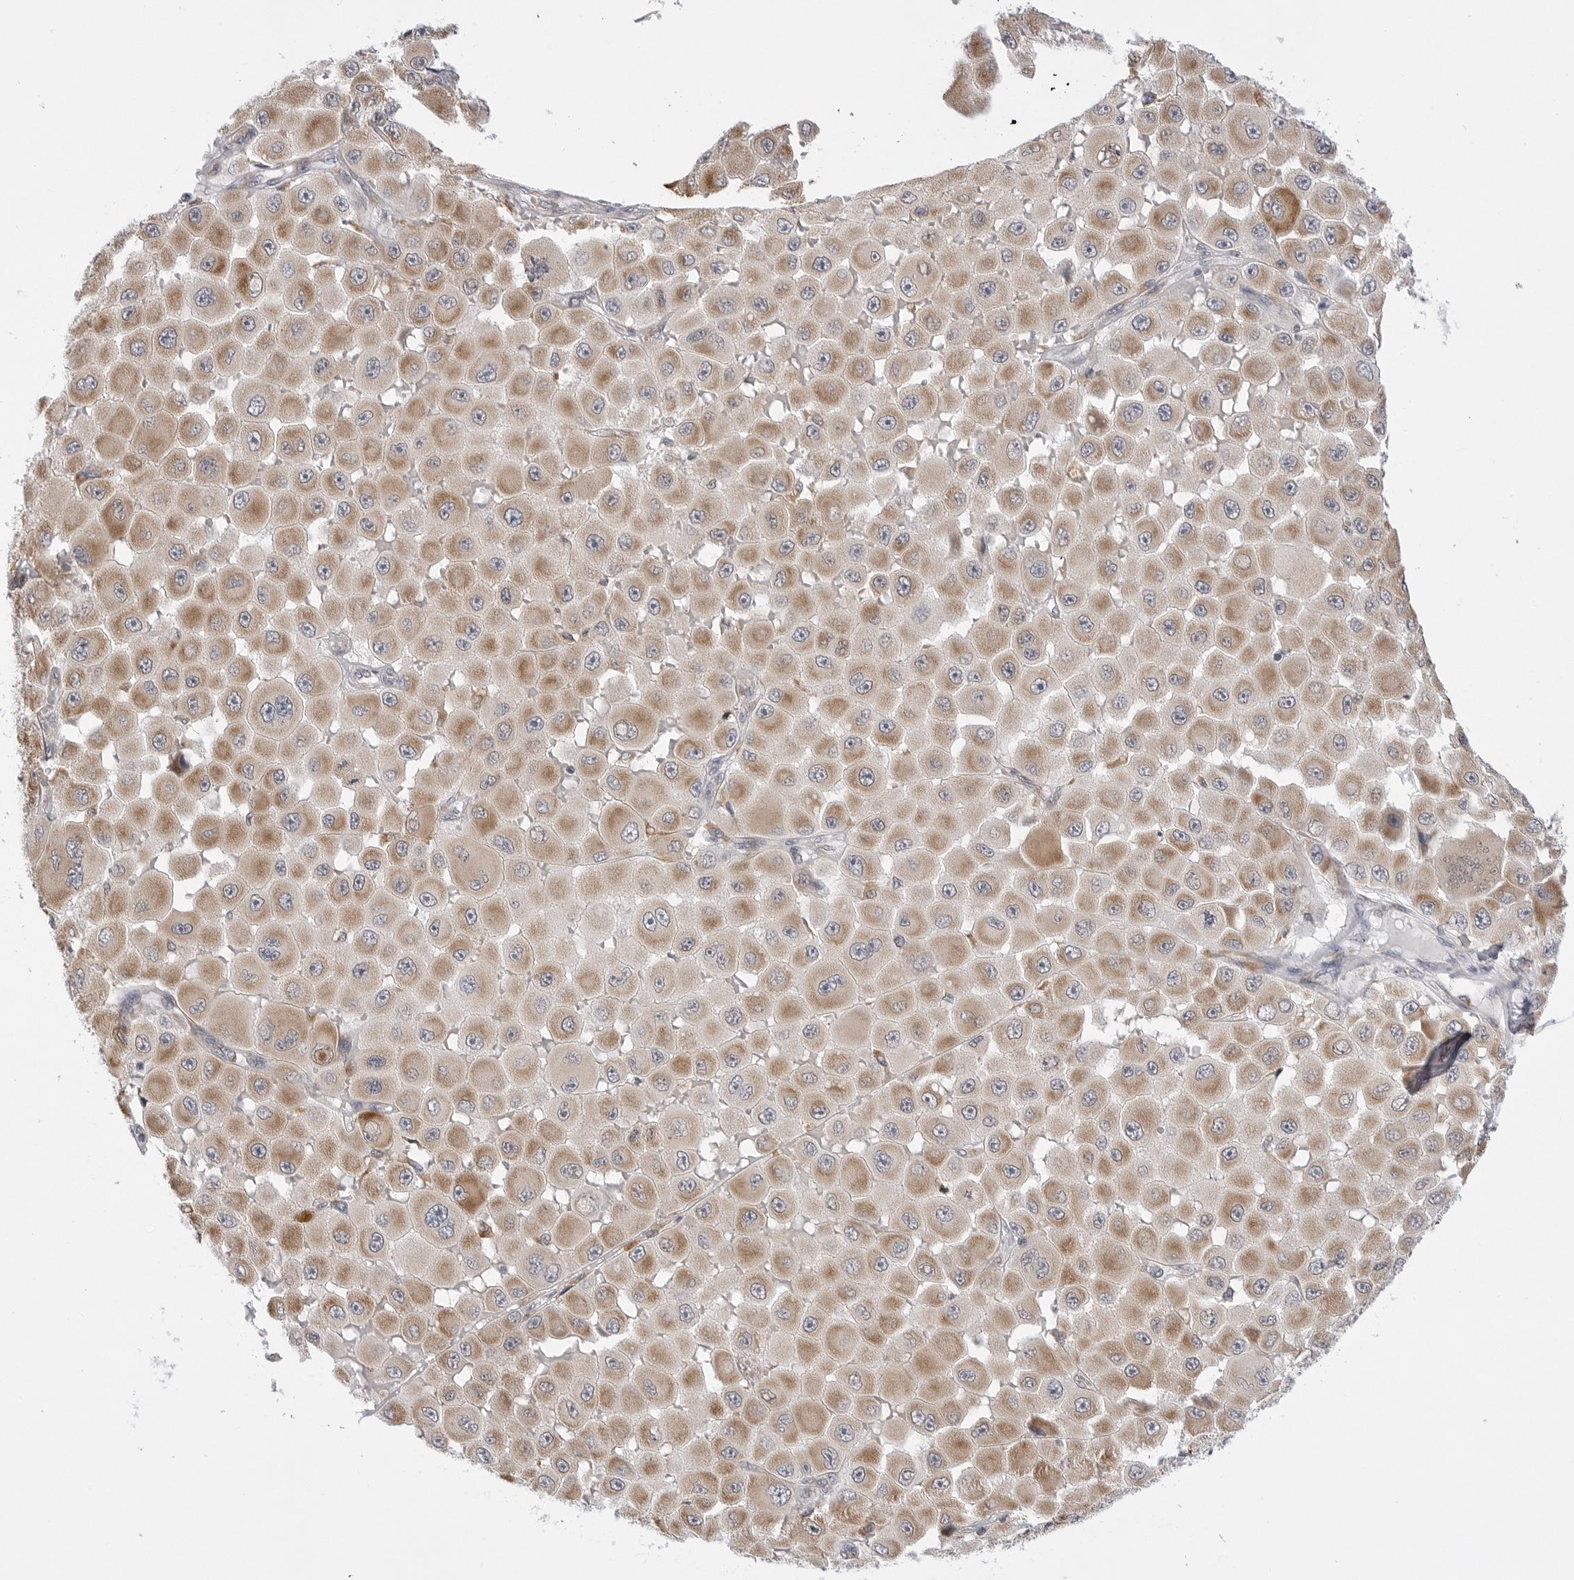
{"staining": {"intensity": "moderate", "quantity": ">75%", "location": "cytoplasmic/membranous"}, "tissue": "melanoma", "cell_type": "Tumor cells", "image_type": "cancer", "snomed": [{"axis": "morphology", "description": "Malignant melanoma, NOS"}, {"axis": "topography", "description": "Skin"}], "caption": "Immunohistochemical staining of human malignant melanoma exhibits medium levels of moderate cytoplasmic/membranous staining in approximately >75% of tumor cells.", "gene": "RPN1", "patient": {"sex": "female", "age": 81}}